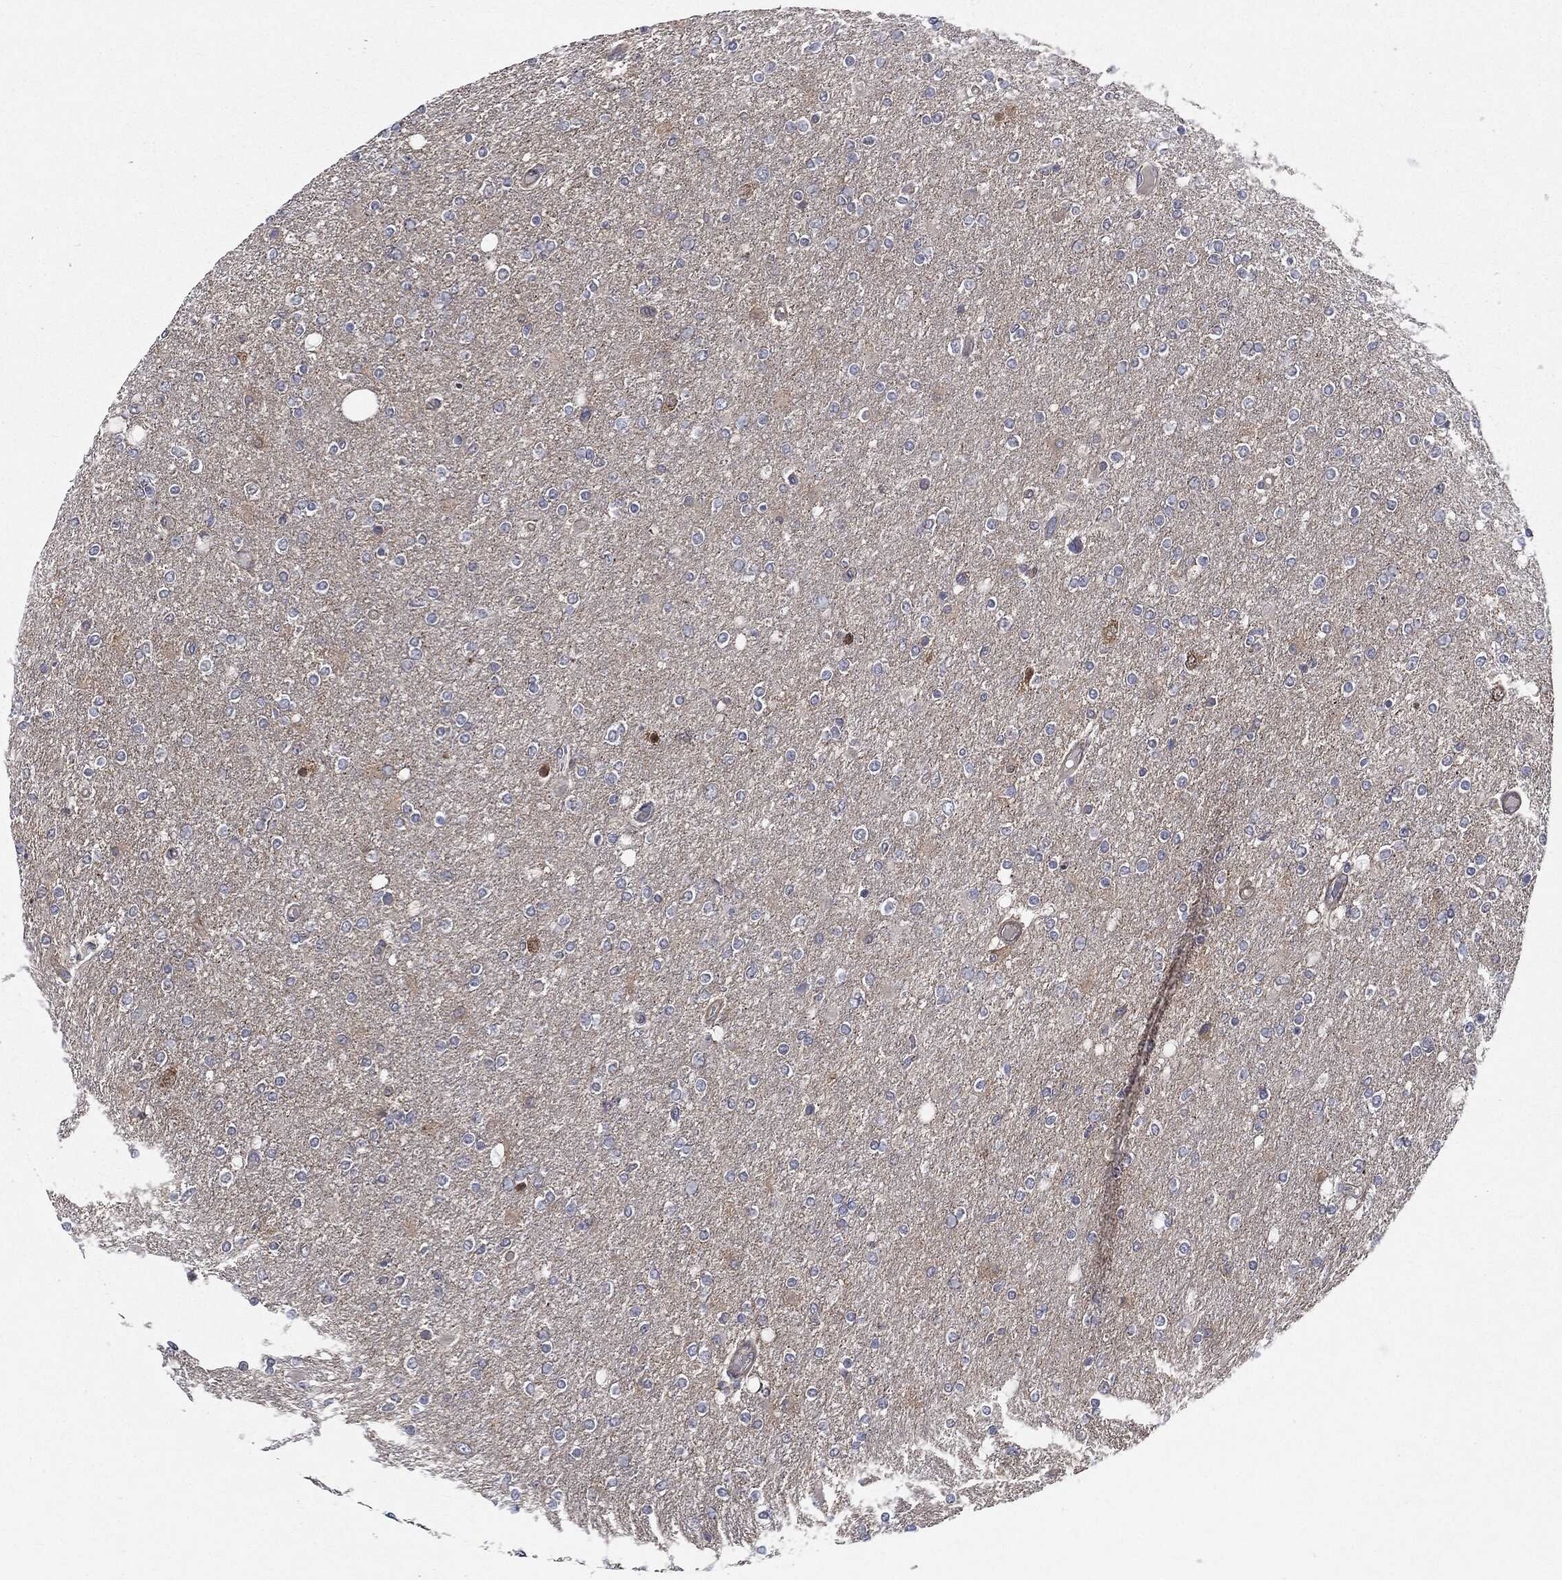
{"staining": {"intensity": "negative", "quantity": "none", "location": "none"}, "tissue": "glioma", "cell_type": "Tumor cells", "image_type": "cancer", "snomed": [{"axis": "morphology", "description": "Glioma, malignant, High grade"}, {"axis": "topography", "description": "Cerebral cortex"}], "caption": "Tumor cells show no significant positivity in glioma. (Brightfield microscopy of DAB (3,3'-diaminobenzidine) immunohistochemistry at high magnification).", "gene": "EPS15L1", "patient": {"sex": "male", "age": 70}}